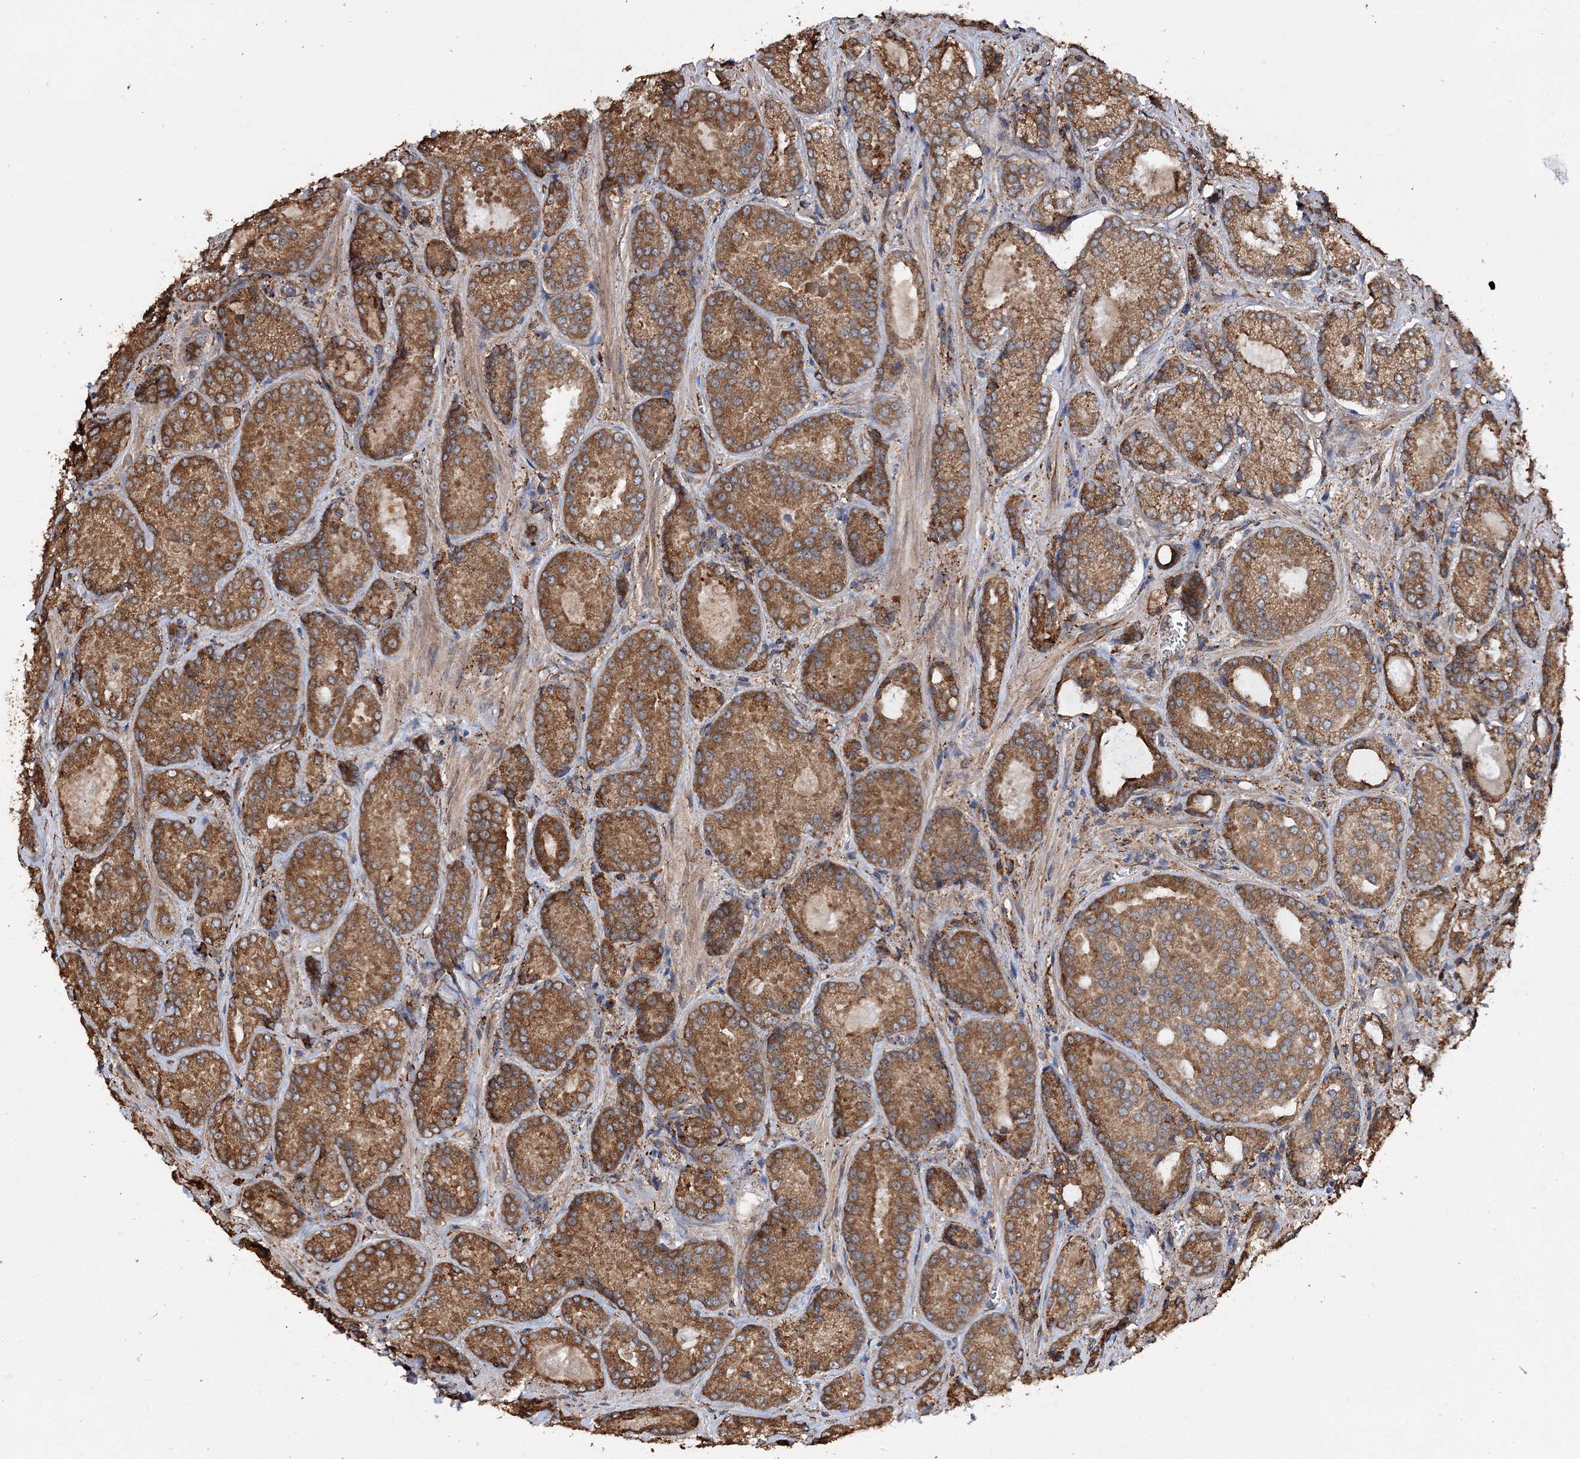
{"staining": {"intensity": "moderate", "quantity": ">75%", "location": "cytoplasmic/membranous"}, "tissue": "prostate cancer", "cell_type": "Tumor cells", "image_type": "cancer", "snomed": [{"axis": "morphology", "description": "Adenocarcinoma, Low grade"}, {"axis": "topography", "description": "Prostate"}], "caption": "An image of human low-grade adenocarcinoma (prostate) stained for a protein demonstrates moderate cytoplasmic/membranous brown staining in tumor cells.", "gene": "SCRN3", "patient": {"sex": "male", "age": 74}}